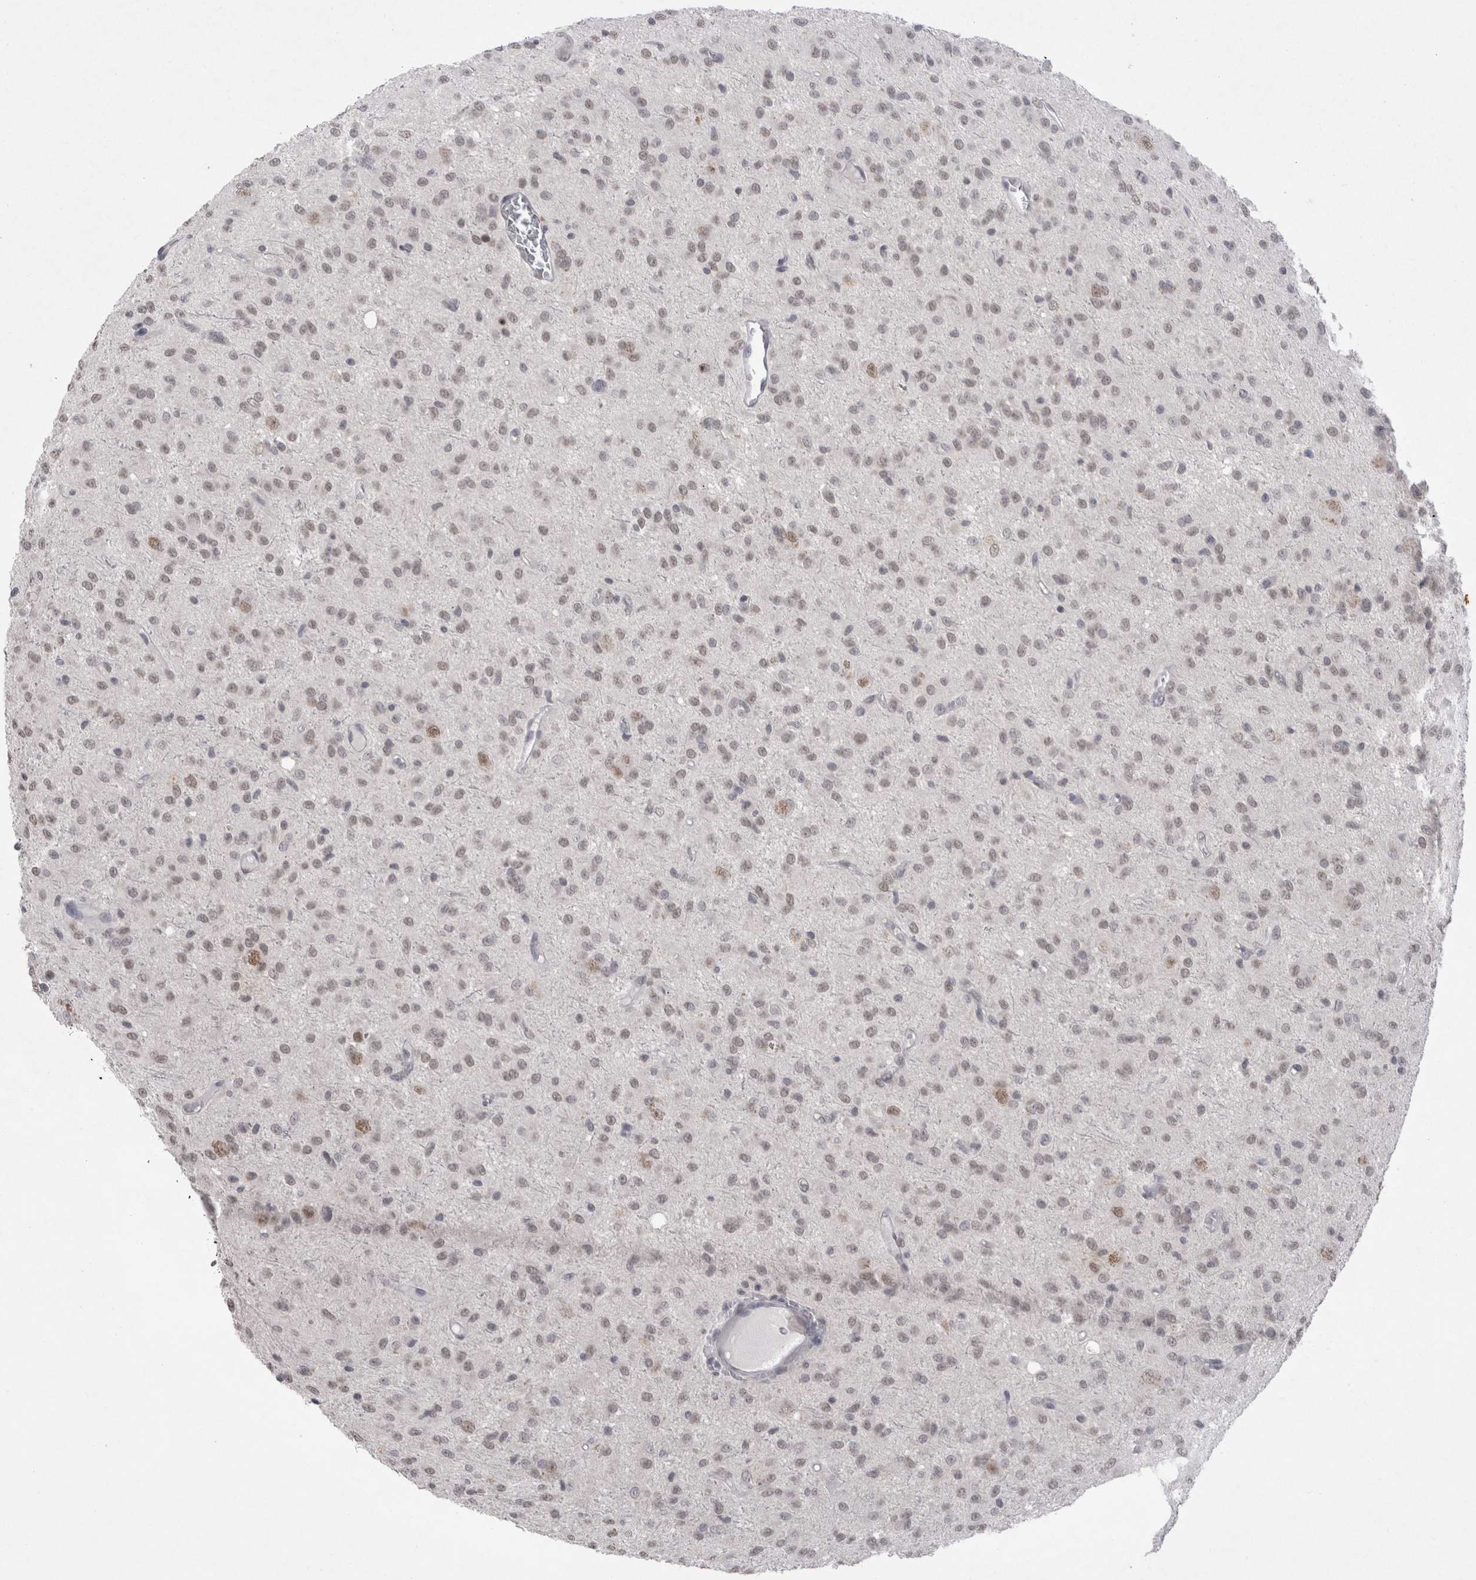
{"staining": {"intensity": "weak", "quantity": ">75%", "location": "nuclear"}, "tissue": "glioma", "cell_type": "Tumor cells", "image_type": "cancer", "snomed": [{"axis": "morphology", "description": "Glioma, malignant, High grade"}, {"axis": "topography", "description": "Brain"}], "caption": "Immunohistochemical staining of glioma demonstrates weak nuclear protein expression in about >75% of tumor cells. The staining is performed using DAB (3,3'-diaminobenzidine) brown chromogen to label protein expression. The nuclei are counter-stained blue using hematoxylin.", "gene": "DDX4", "patient": {"sex": "female", "age": 59}}